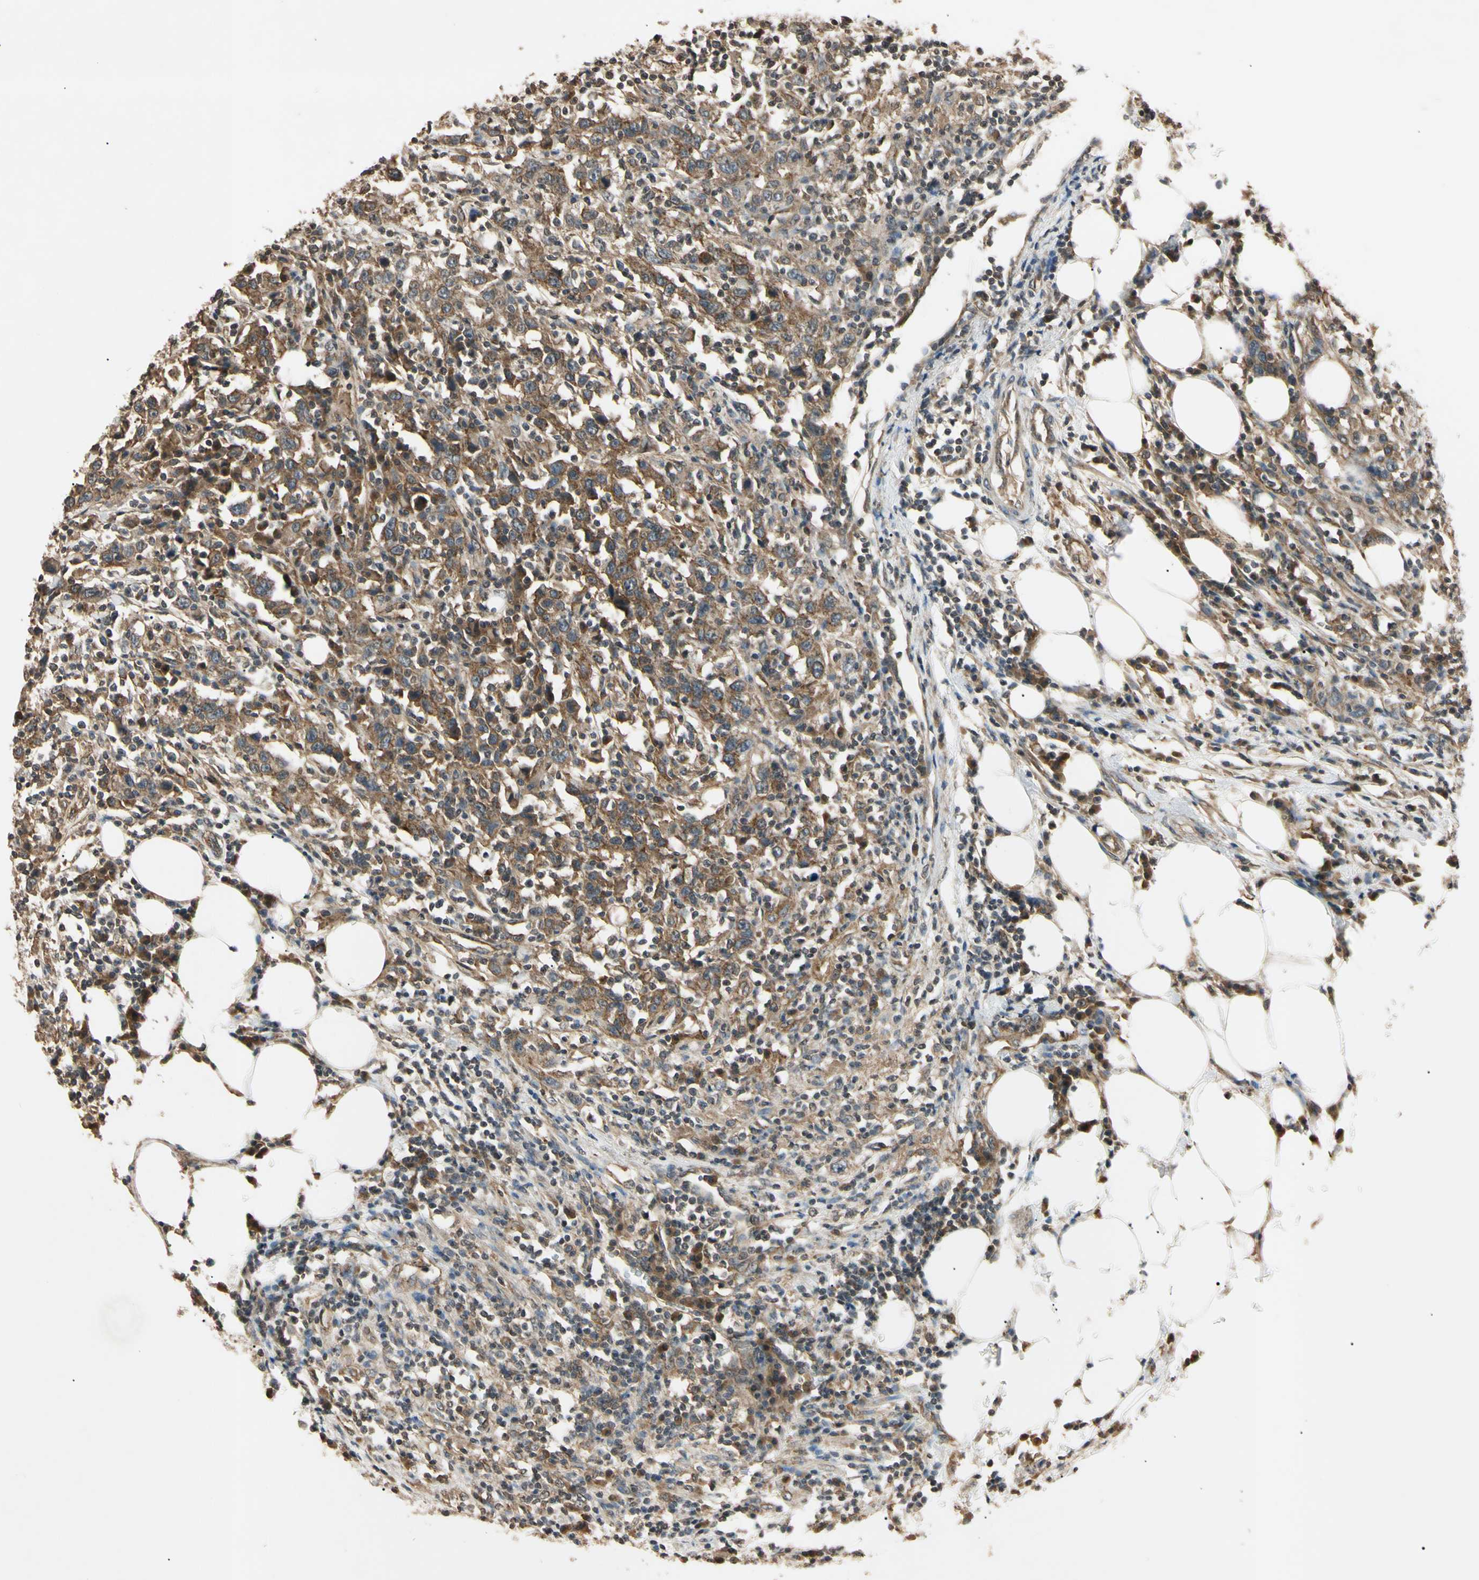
{"staining": {"intensity": "moderate", "quantity": "25%-75%", "location": "cytoplasmic/membranous"}, "tissue": "urothelial cancer", "cell_type": "Tumor cells", "image_type": "cancer", "snomed": [{"axis": "morphology", "description": "Urothelial carcinoma, High grade"}, {"axis": "topography", "description": "Urinary bladder"}], "caption": "A histopathology image showing moderate cytoplasmic/membranous expression in about 25%-75% of tumor cells in high-grade urothelial carcinoma, as visualized by brown immunohistochemical staining.", "gene": "EPN1", "patient": {"sex": "male", "age": 61}}